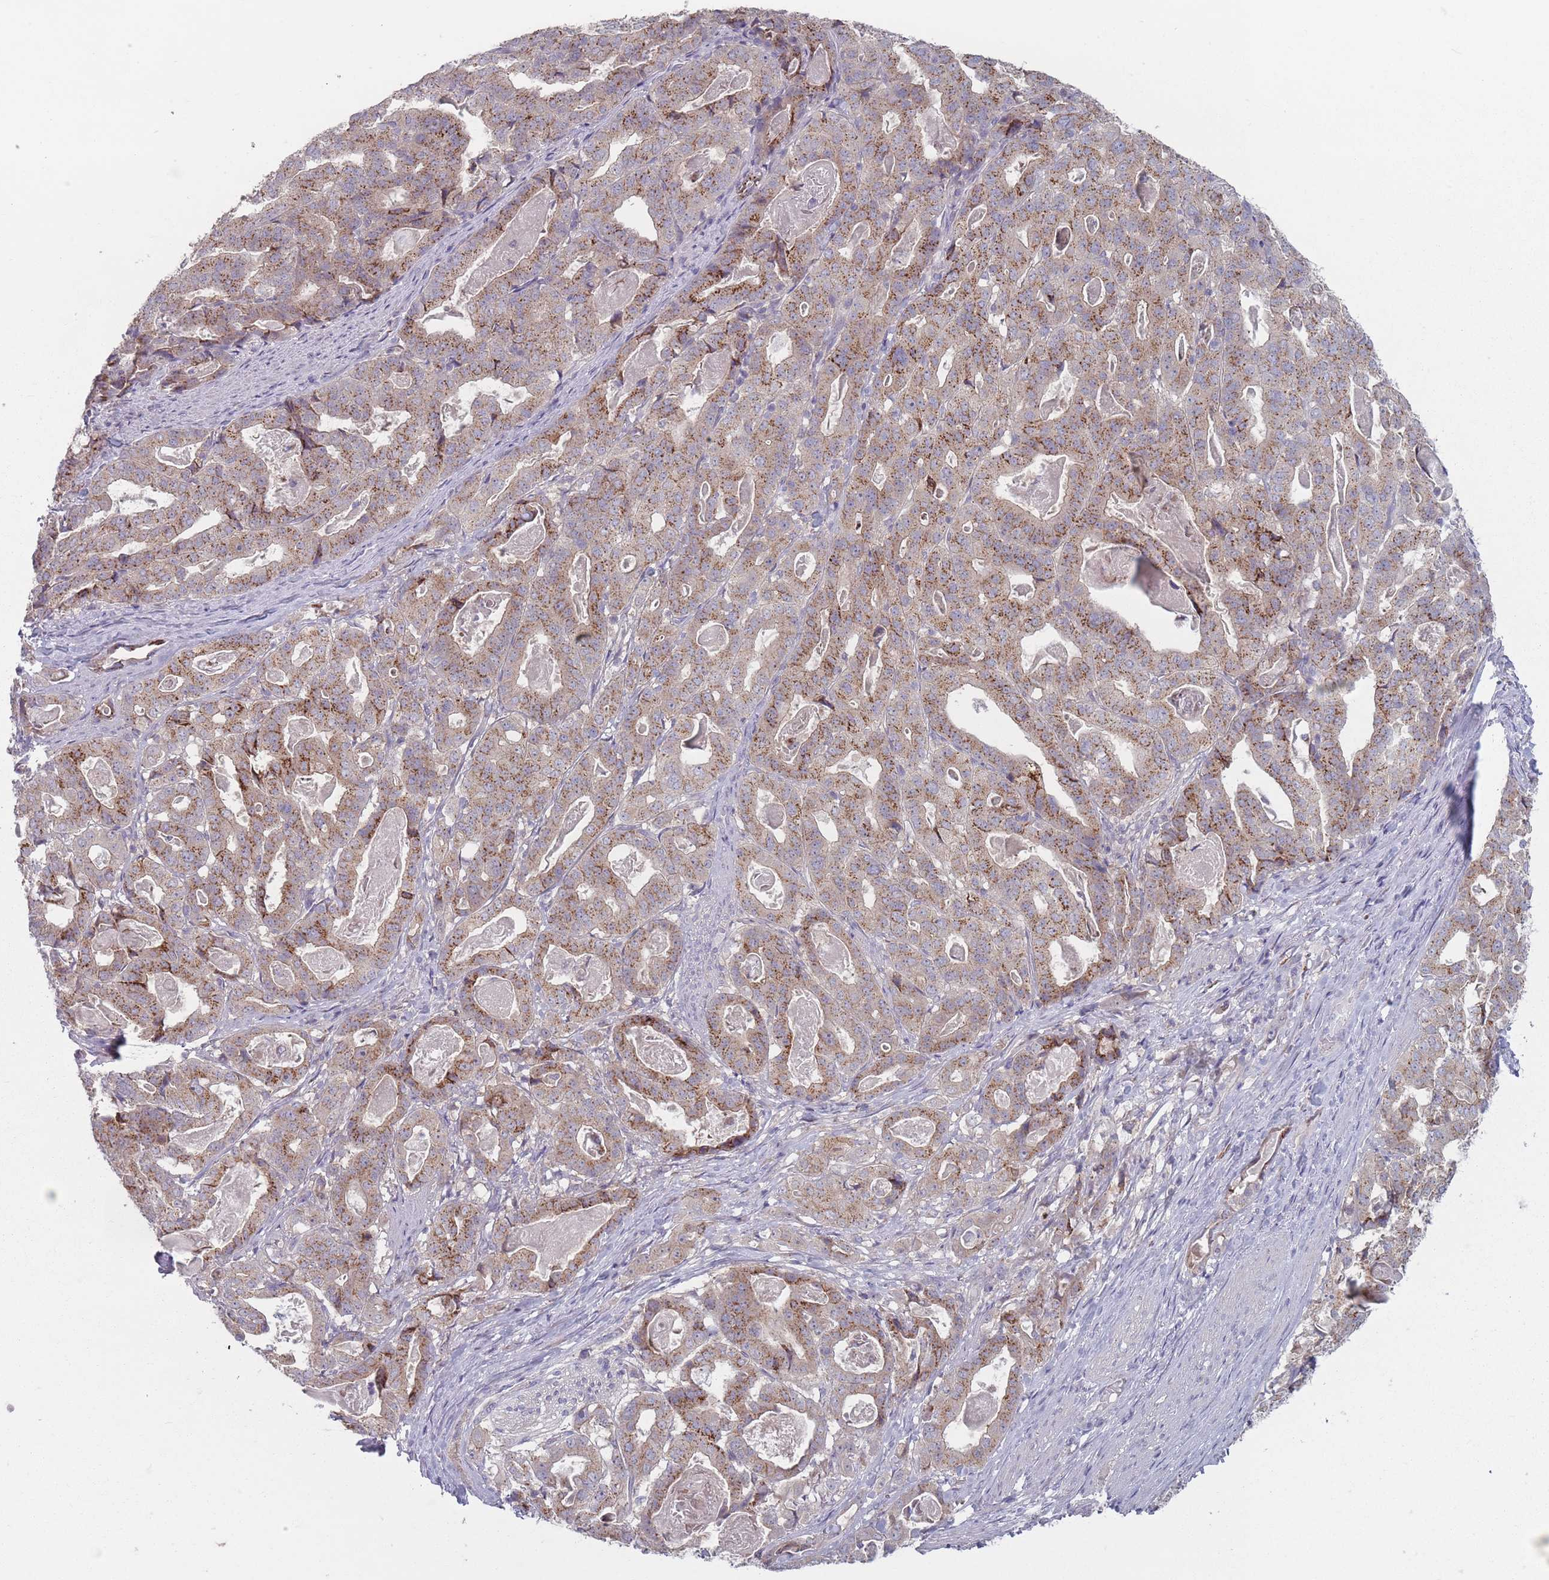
{"staining": {"intensity": "moderate", "quantity": ">75%", "location": "cytoplasmic/membranous"}, "tissue": "stomach cancer", "cell_type": "Tumor cells", "image_type": "cancer", "snomed": [{"axis": "morphology", "description": "Adenocarcinoma, NOS"}, {"axis": "topography", "description": "Stomach"}], "caption": "Stomach adenocarcinoma stained for a protein reveals moderate cytoplasmic/membranous positivity in tumor cells. (brown staining indicates protein expression, while blue staining denotes nuclei).", "gene": "AKAIN1", "patient": {"sex": "male", "age": 48}}